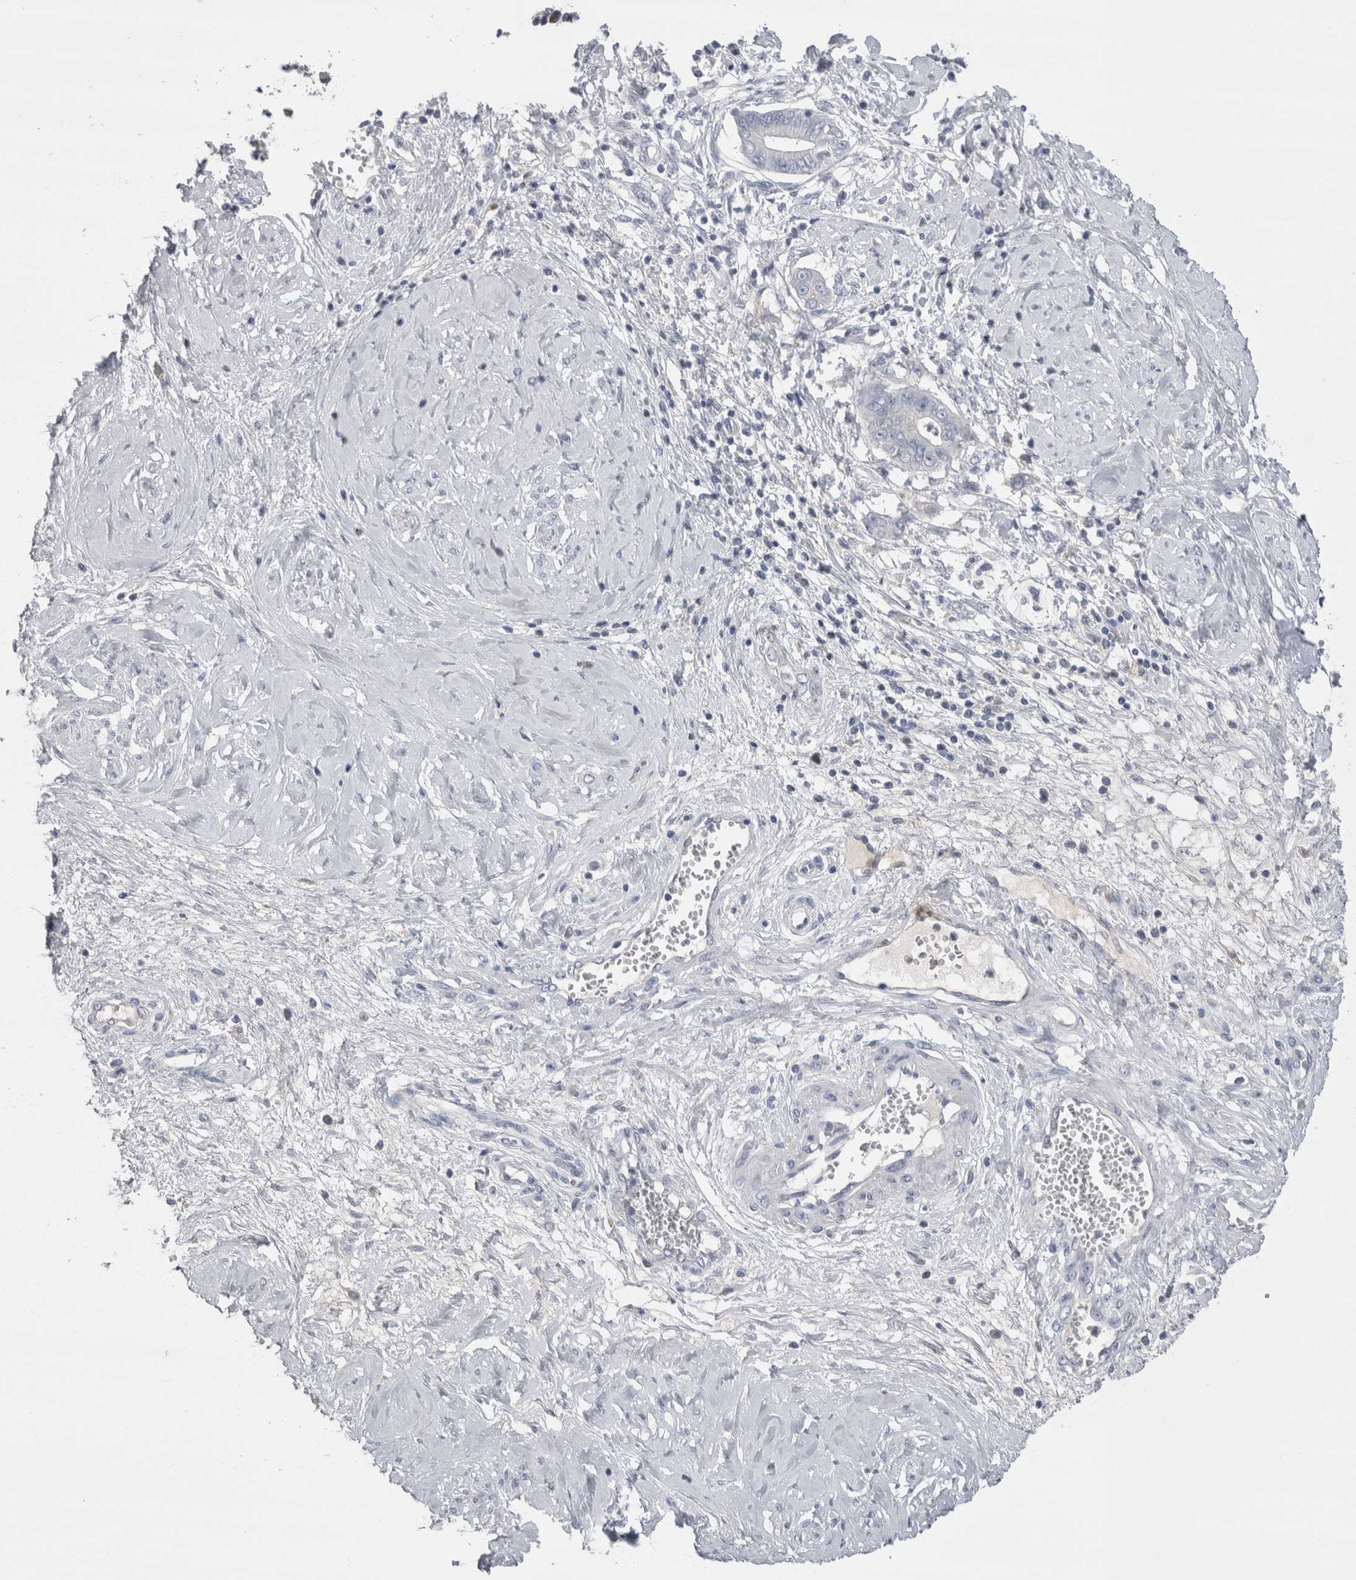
{"staining": {"intensity": "strong", "quantity": "<25%", "location": "cytoplasmic/membranous"}, "tissue": "cervical cancer", "cell_type": "Tumor cells", "image_type": "cancer", "snomed": [{"axis": "morphology", "description": "Adenocarcinoma, NOS"}, {"axis": "topography", "description": "Cervix"}], "caption": "A brown stain labels strong cytoplasmic/membranous positivity of a protein in cervical cancer (adenocarcinoma) tumor cells.", "gene": "REG1A", "patient": {"sex": "female", "age": 44}}